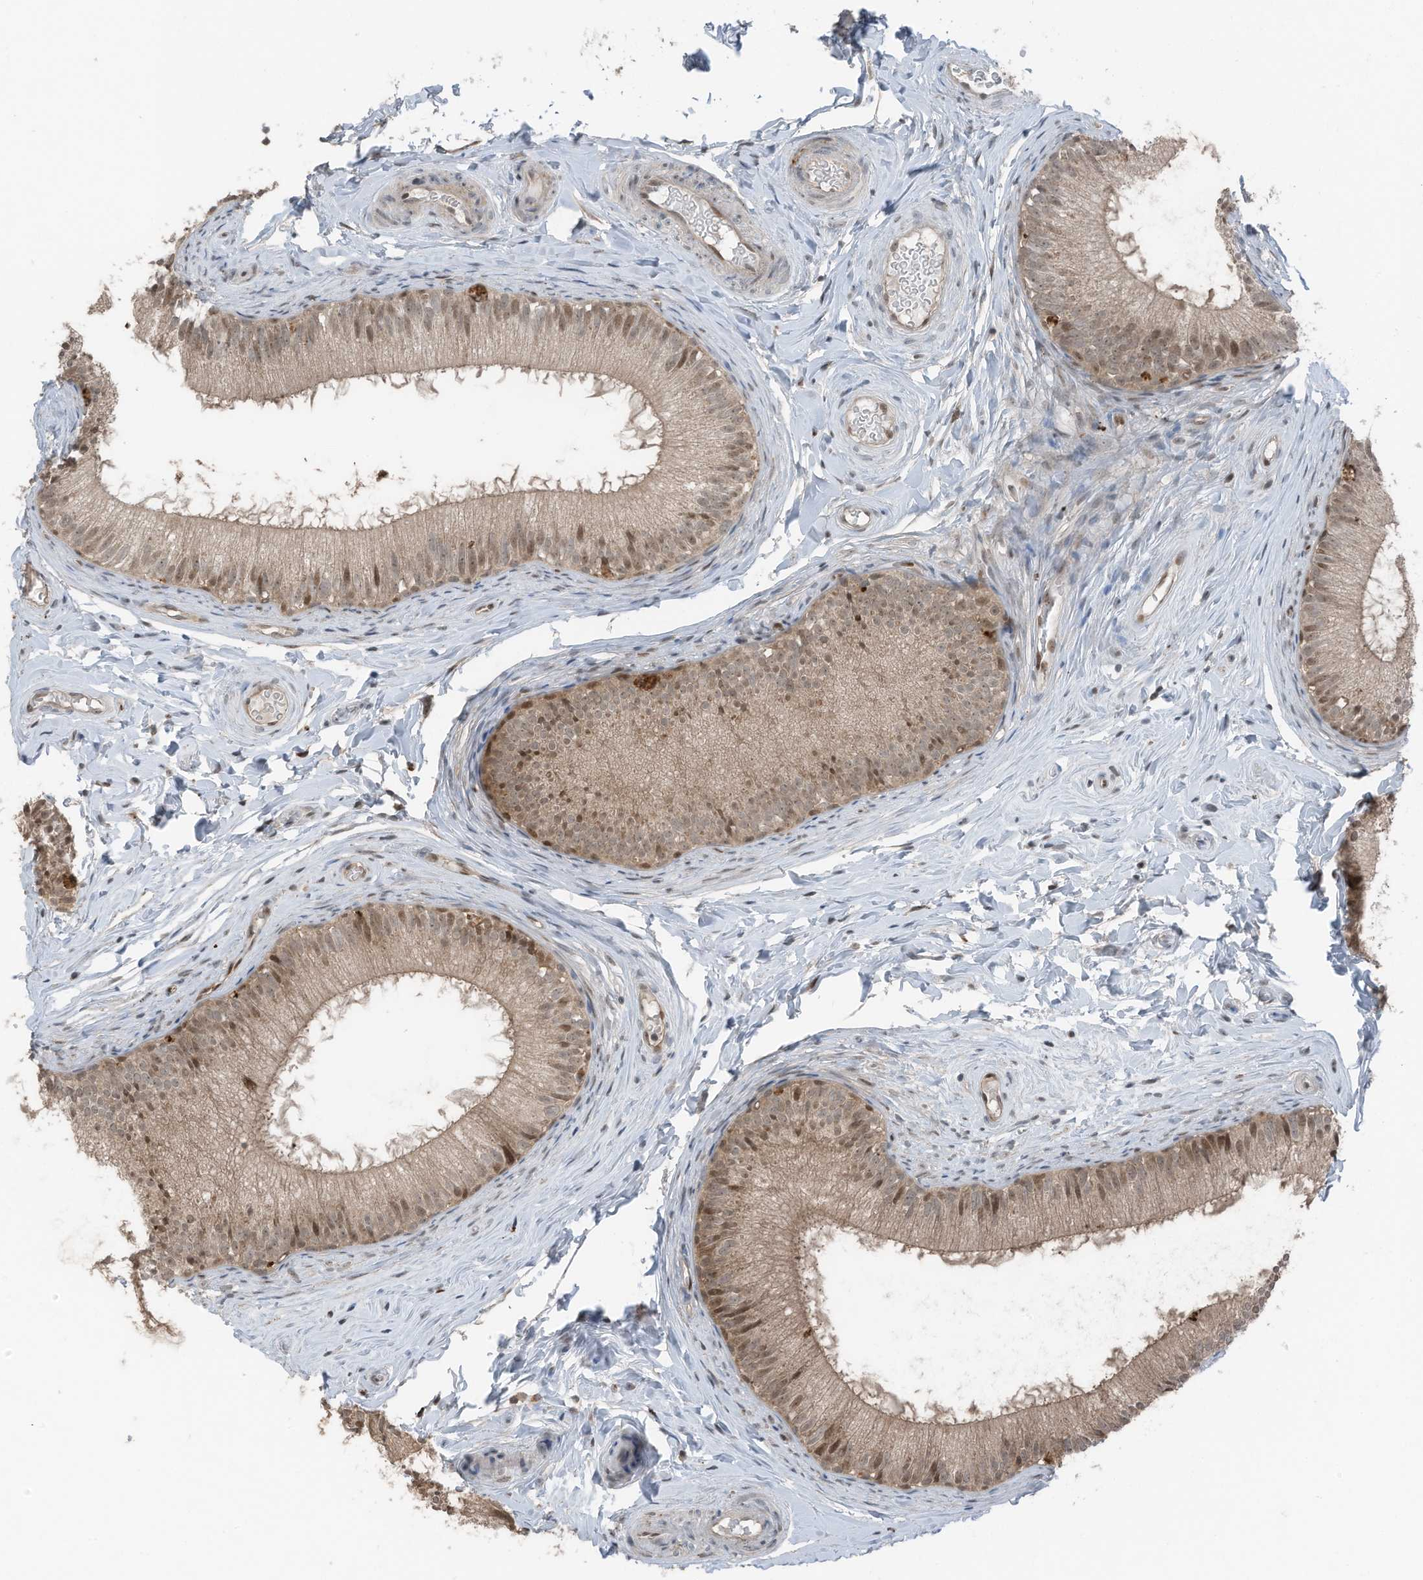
{"staining": {"intensity": "moderate", "quantity": ">75%", "location": "cytoplasmic/membranous,nuclear"}, "tissue": "epididymis", "cell_type": "Glandular cells", "image_type": "normal", "snomed": [{"axis": "morphology", "description": "Normal tissue, NOS"}, {"axis": "topography", "description": "Epididymis"}], "caption": "Moderate cytoplasmic/membranous,nuclear protein staining is appreciated in about >75% of glandular cells in epididymis.", "gene": "TXNDC9", "patient": {"sex": "male", "age": 34}}